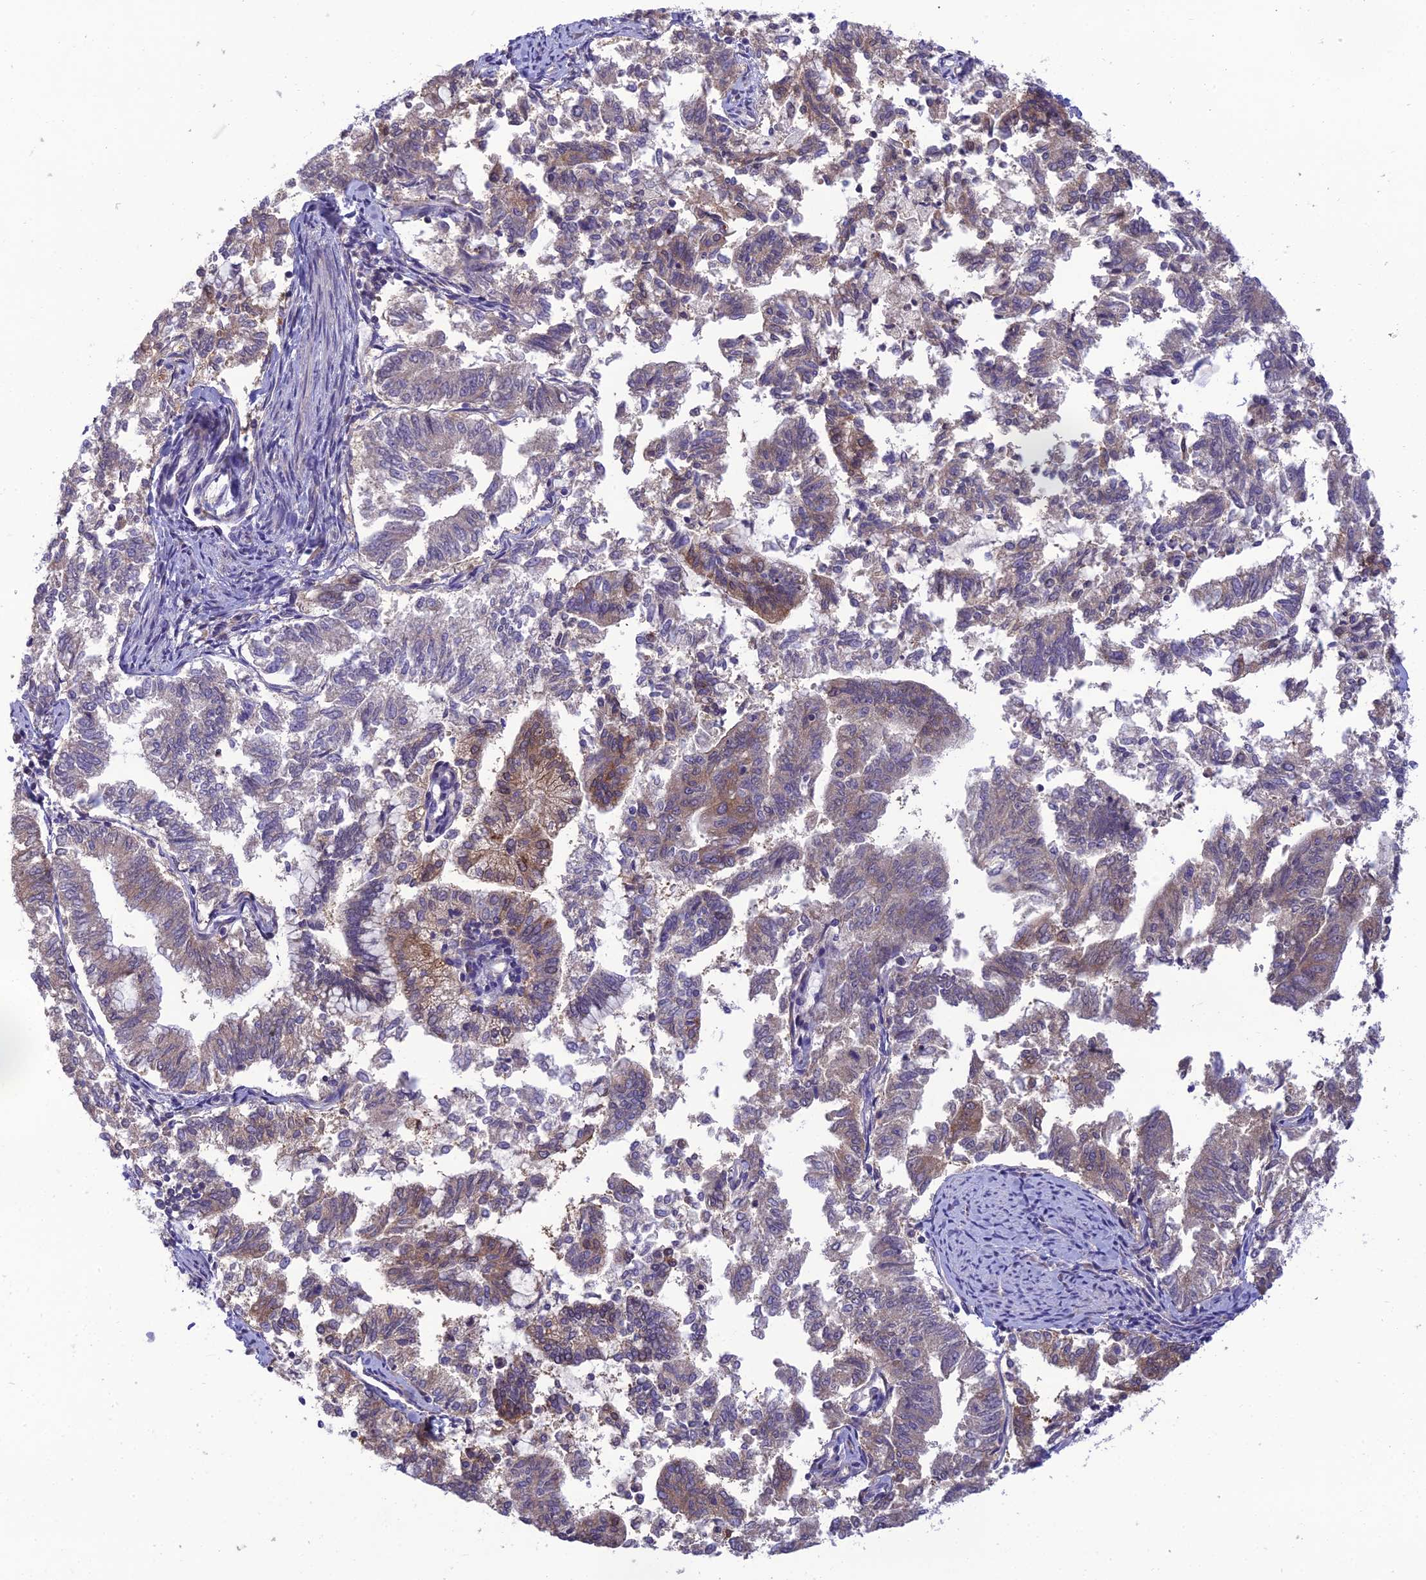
{"staining": {"intensity": "moderate", "quantity": "25%-75%", "location": "cytoplasmic/membranous"}, "tissue": "endometrial cancer", "cell_type": "Tumor cells", "image_type": "cancer", "snomed": [{"axis": "morphology", "description": "Adenocarcinoma, NOS"}, {"axis": "topography", "description": "Endometrium"}], "caption": "Human endometrial adenocarcinoma stained for a protein (brown) displays moderate cytoplasmic/membranous positive staining in approximately 25%-75% of tumor cells.", "gene": "CLCN7", "patient": {"sex": "female", "age": 79}}